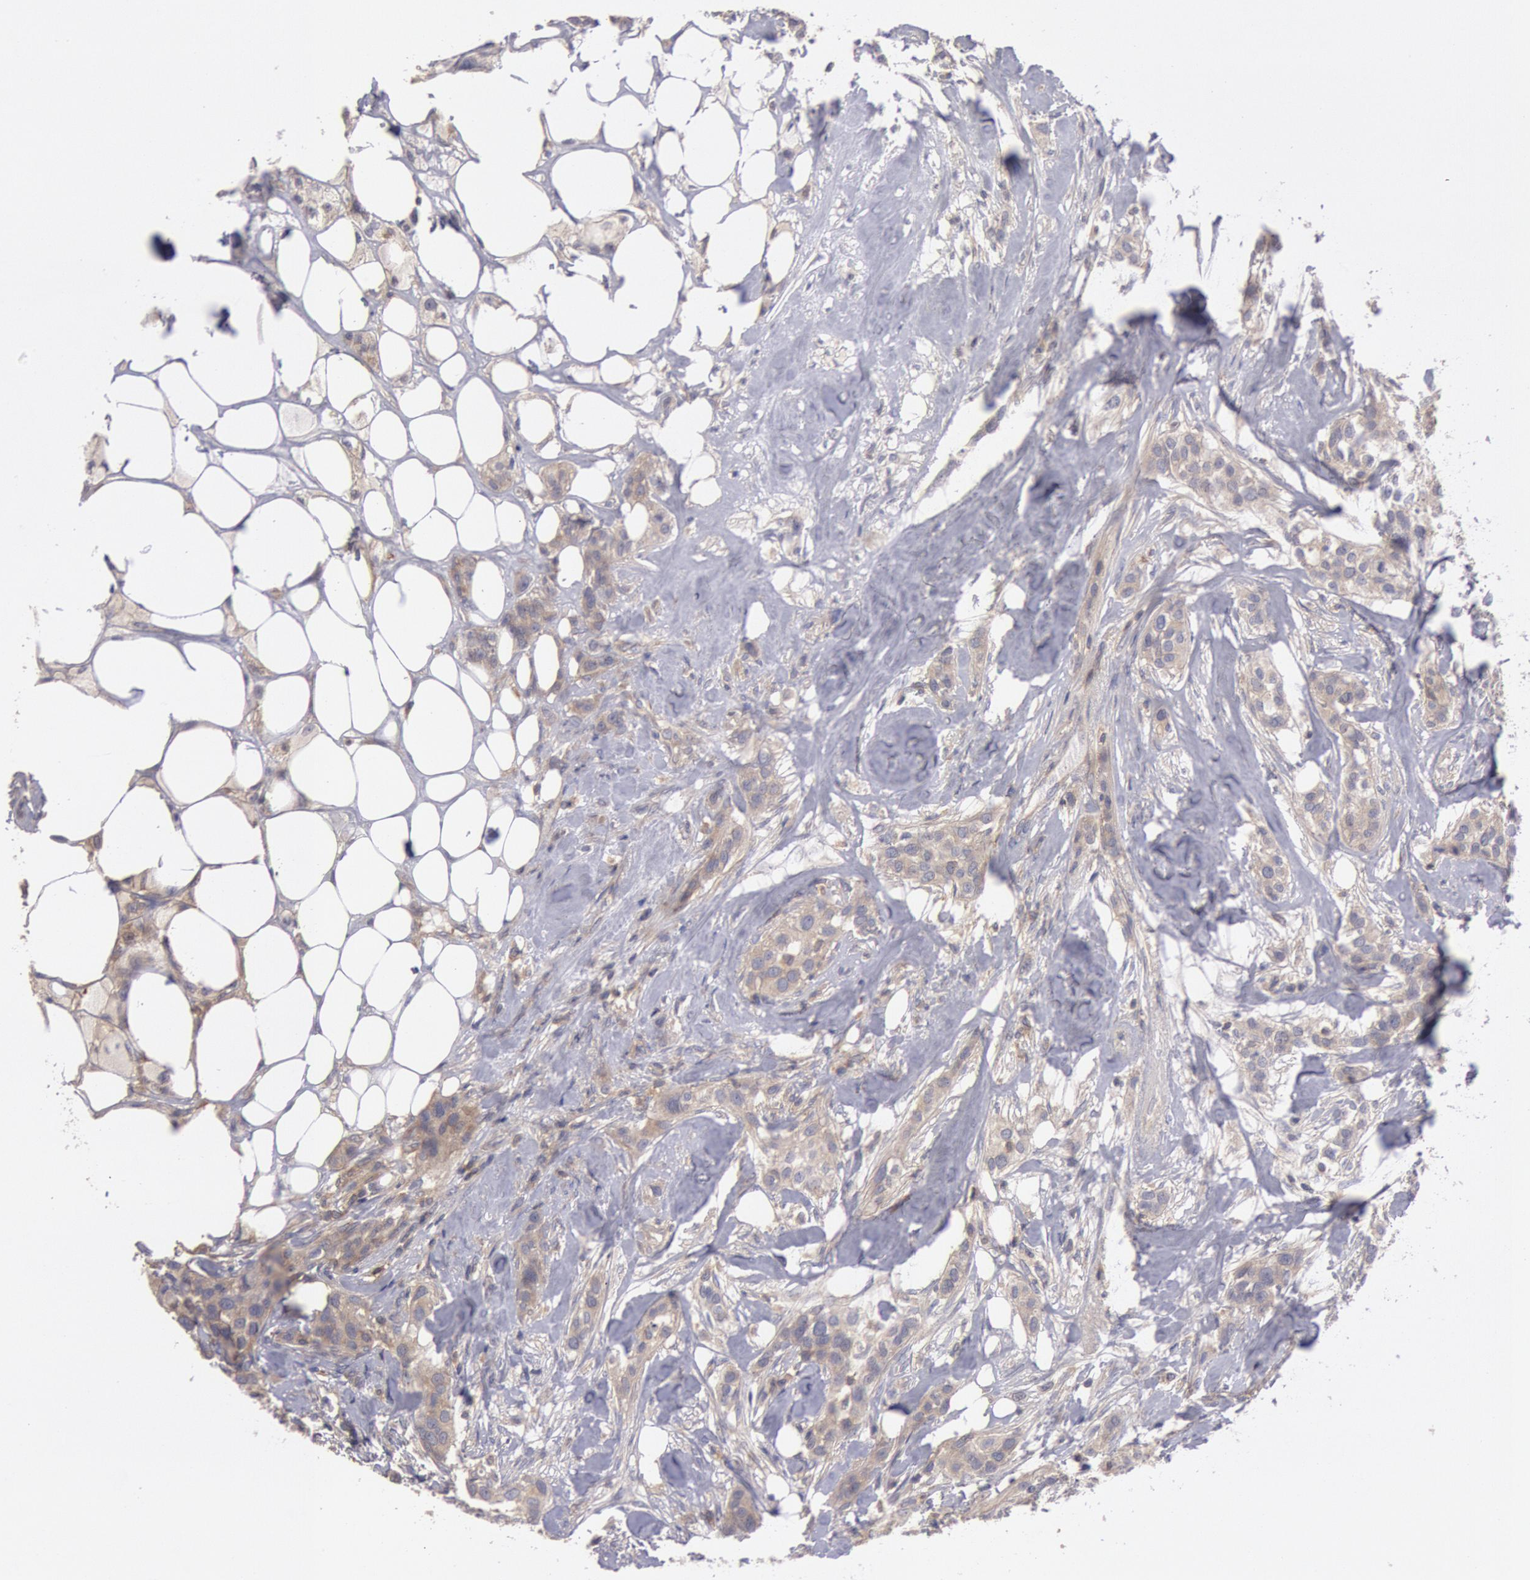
{"staining": {"intensity": "weak", "quantity": ">75%", "location": "cytoplasmic/membranous"}, "tissue": "breast cancer", "cell_type": "Tumor cells", "image_type": "cancer", "snomed": [{"axis": "morphology", "description": "Duct carcinoma"}, {"axis": "topography", "description": "Breast"}], "caption": "Breast invasive ductal carcinoma stained for a protein demonstrates weak cytoplasmic/membranous positivity in tumor cells. (IHC, brightfield microscopy, high magnification).", "gene": "PIK3R1", "patient": {"sex": "female", "age": 45}}